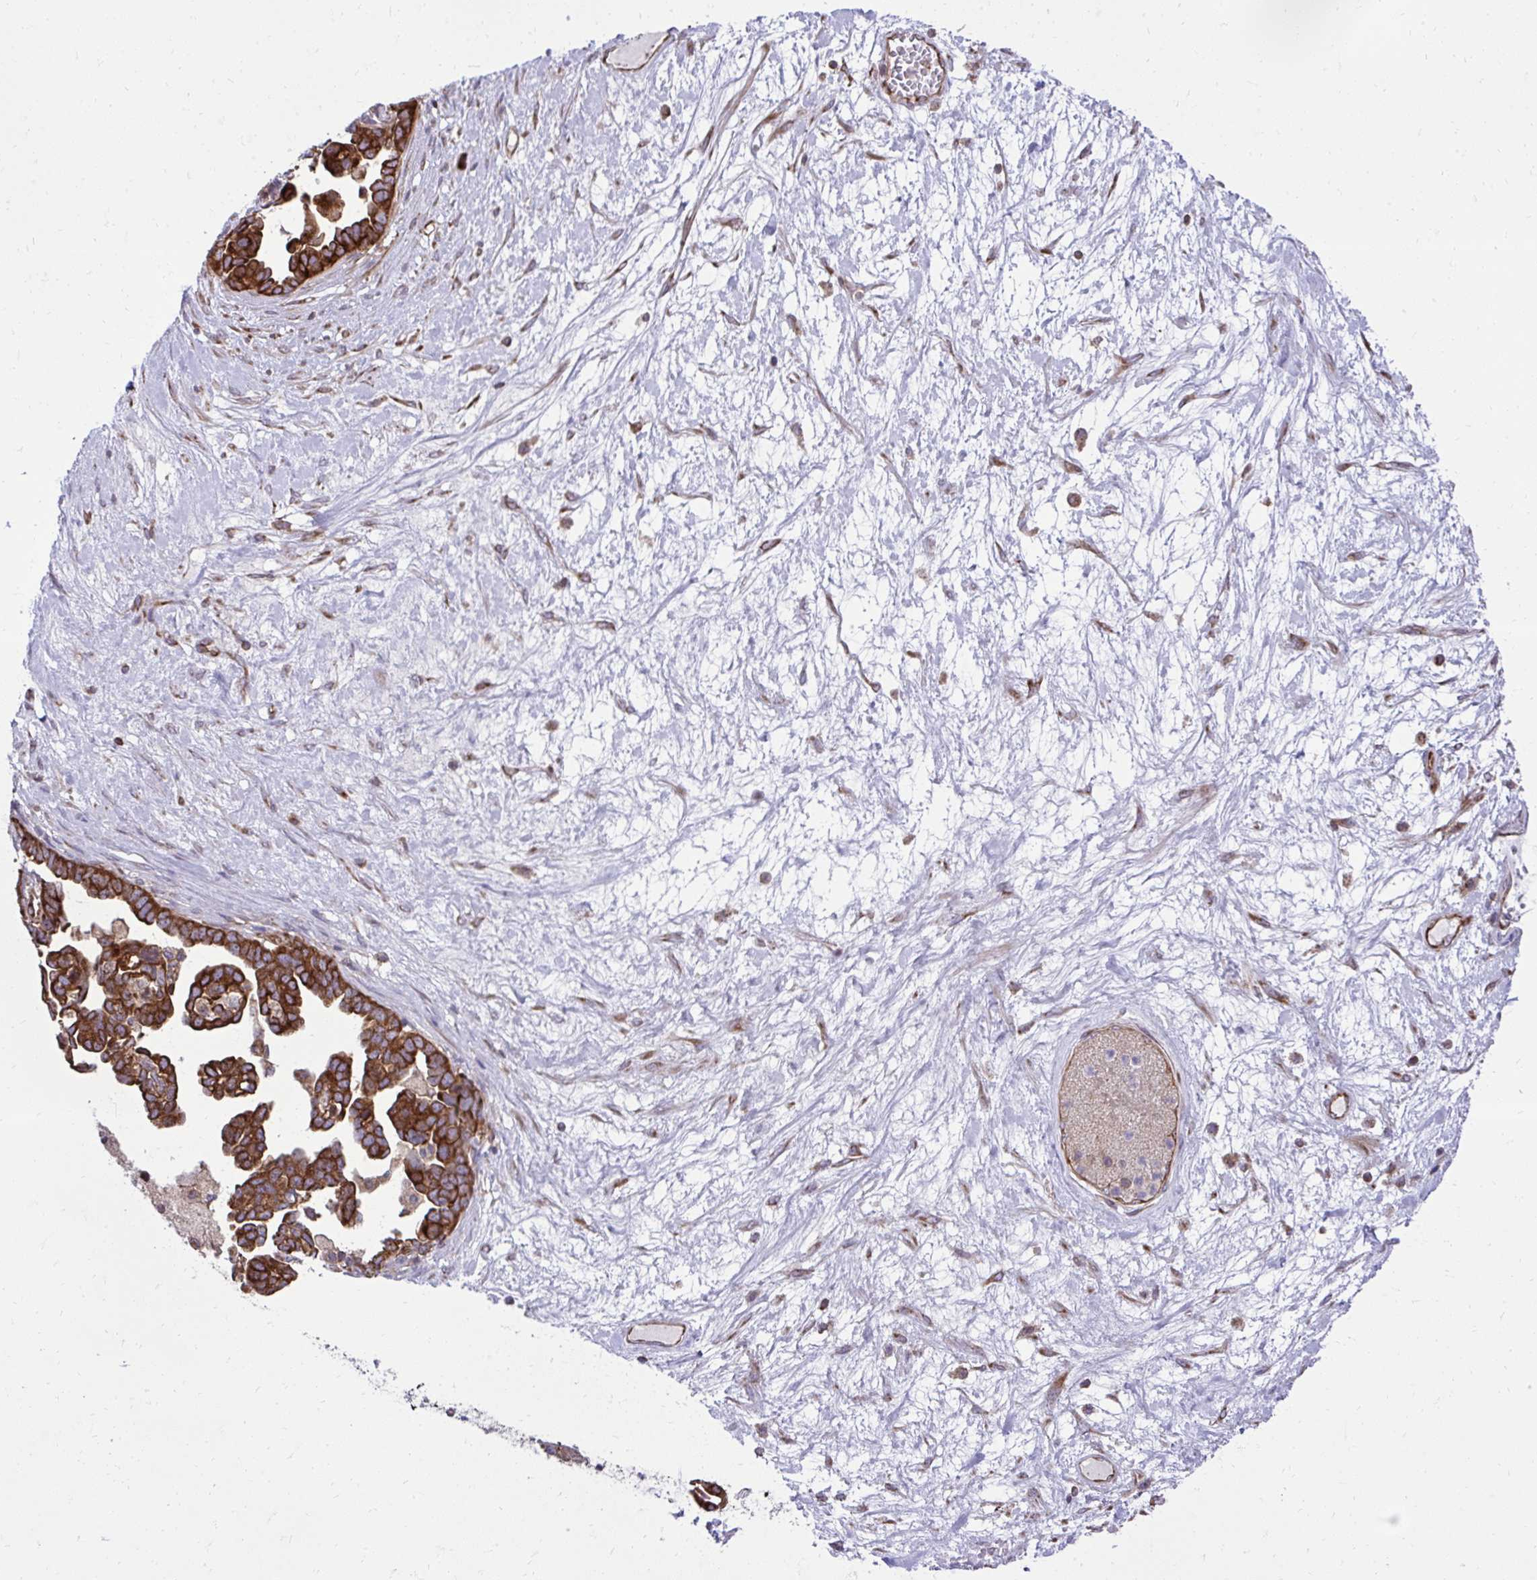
{"staining": {"intensity": "strong", "quantity": ">75%", "location": "cytoplasmic/membranous"}, "tissue": "ovarian cancer", "cell_type": "Tumor cells", "image_type": "cancer", "snomed": [{"axis": "morphology", "description": "Cystadenocarcinoma, serous, NOS"}, {"axis": "topography", "description": "Ovary"}], "caption": "Brown immunohistochemical staining in human serous cystadenocarcinoma (ovarian) reveals strong cytoplasmic/membranous positivity in approximately >75% of tumor cells.", "gene": "NMNAT3", "patient": {"sex": "female", "age": 54}}